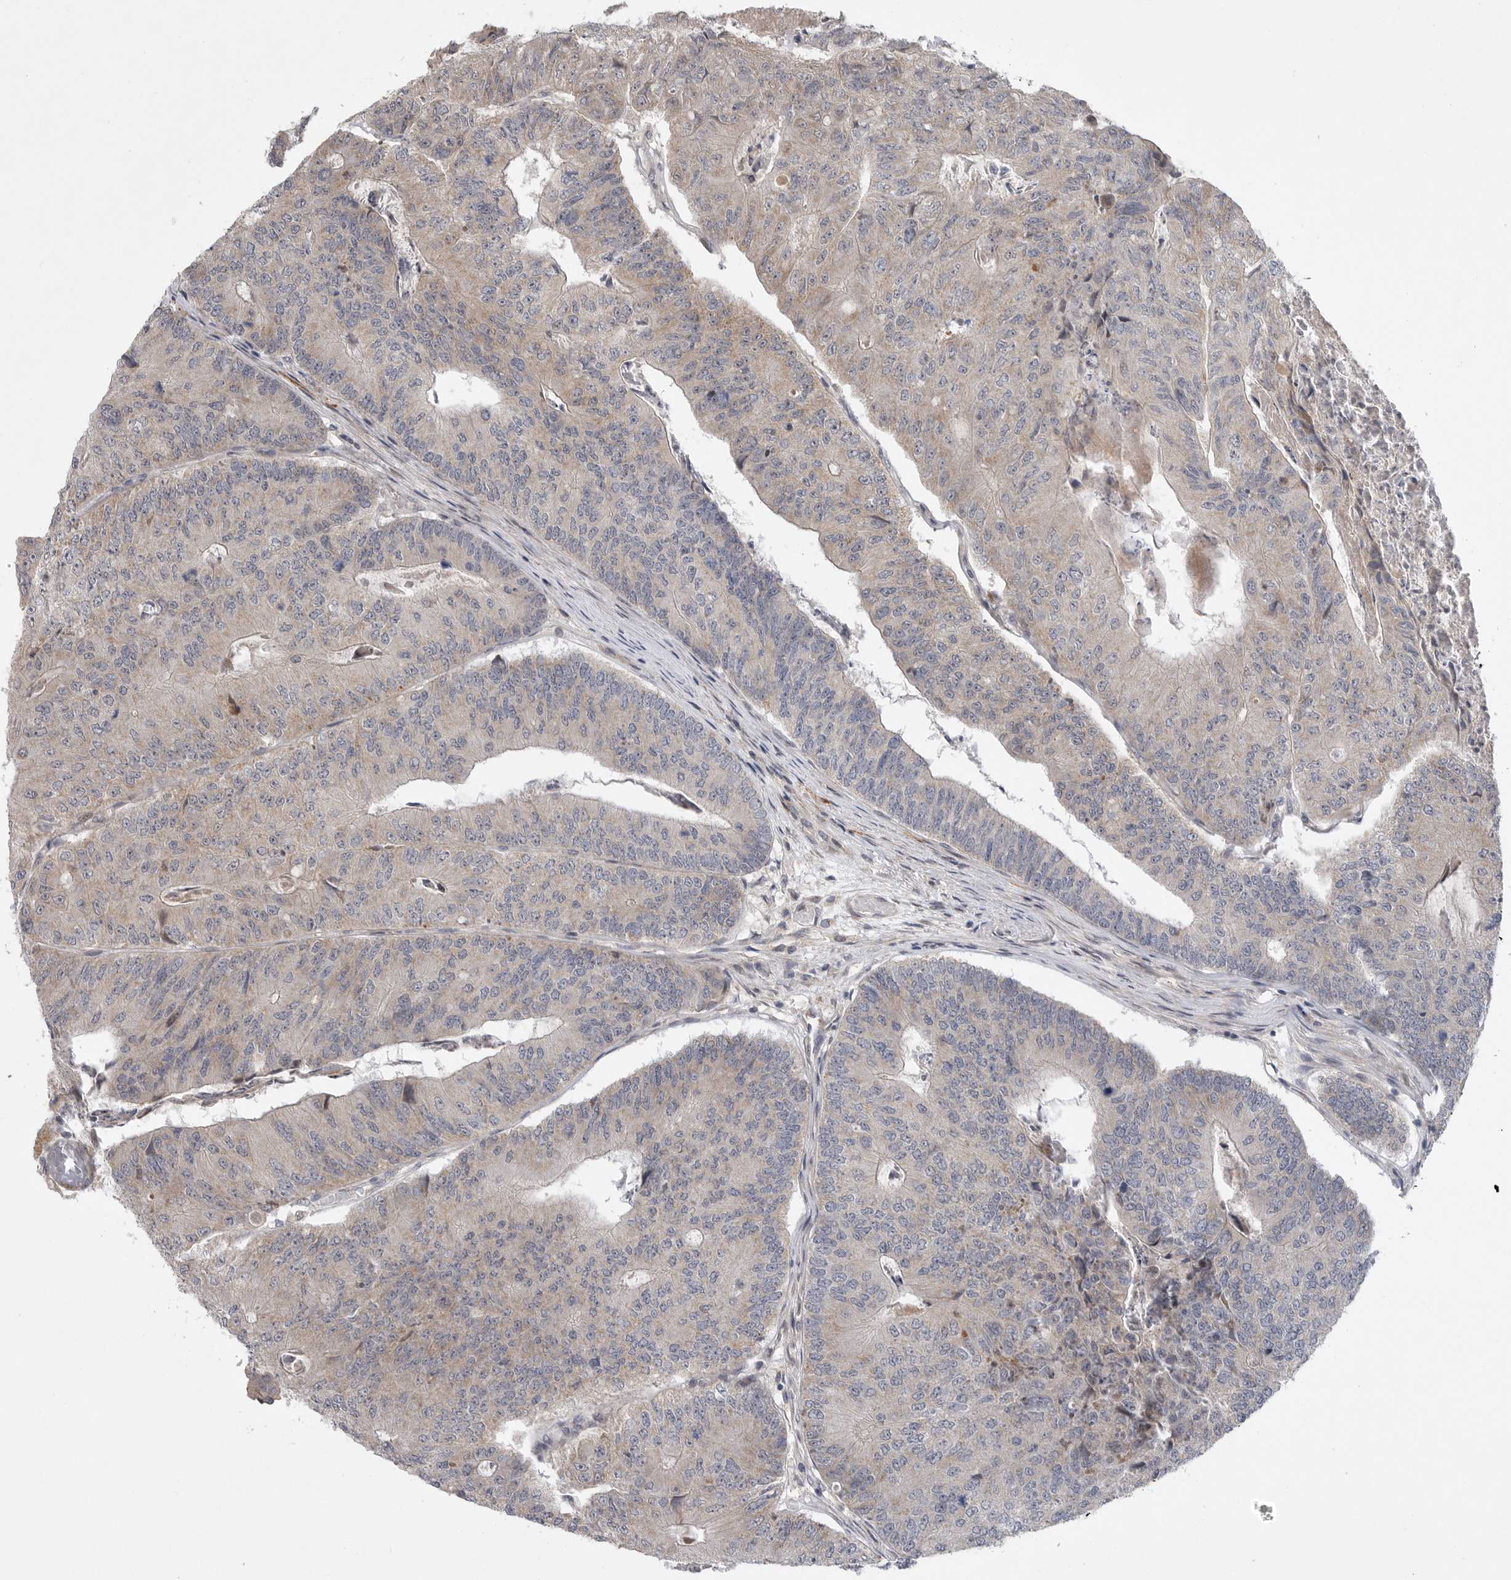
{"staining": {"intensity": "weak", "quantity": "<25%", "location": "cytoplasmic/membranous"}, "tissue": "colorectal cancer", "cell_type": "Tumor cells", "image_type": "cancer", "snomed": [{"axis": "morphology", "description": "Adenocarcinoma, NOS"}, {"axis": "topography", "description": "Colon"}], "caption": "Adenocarcinoma (colorectal) was stained to show a protein in brown. There is no significant positivity in tumor cells. Nuclei are stained in blue.", "gene": "FBXO43", "patient": {"sex": "female", "age": 67}}